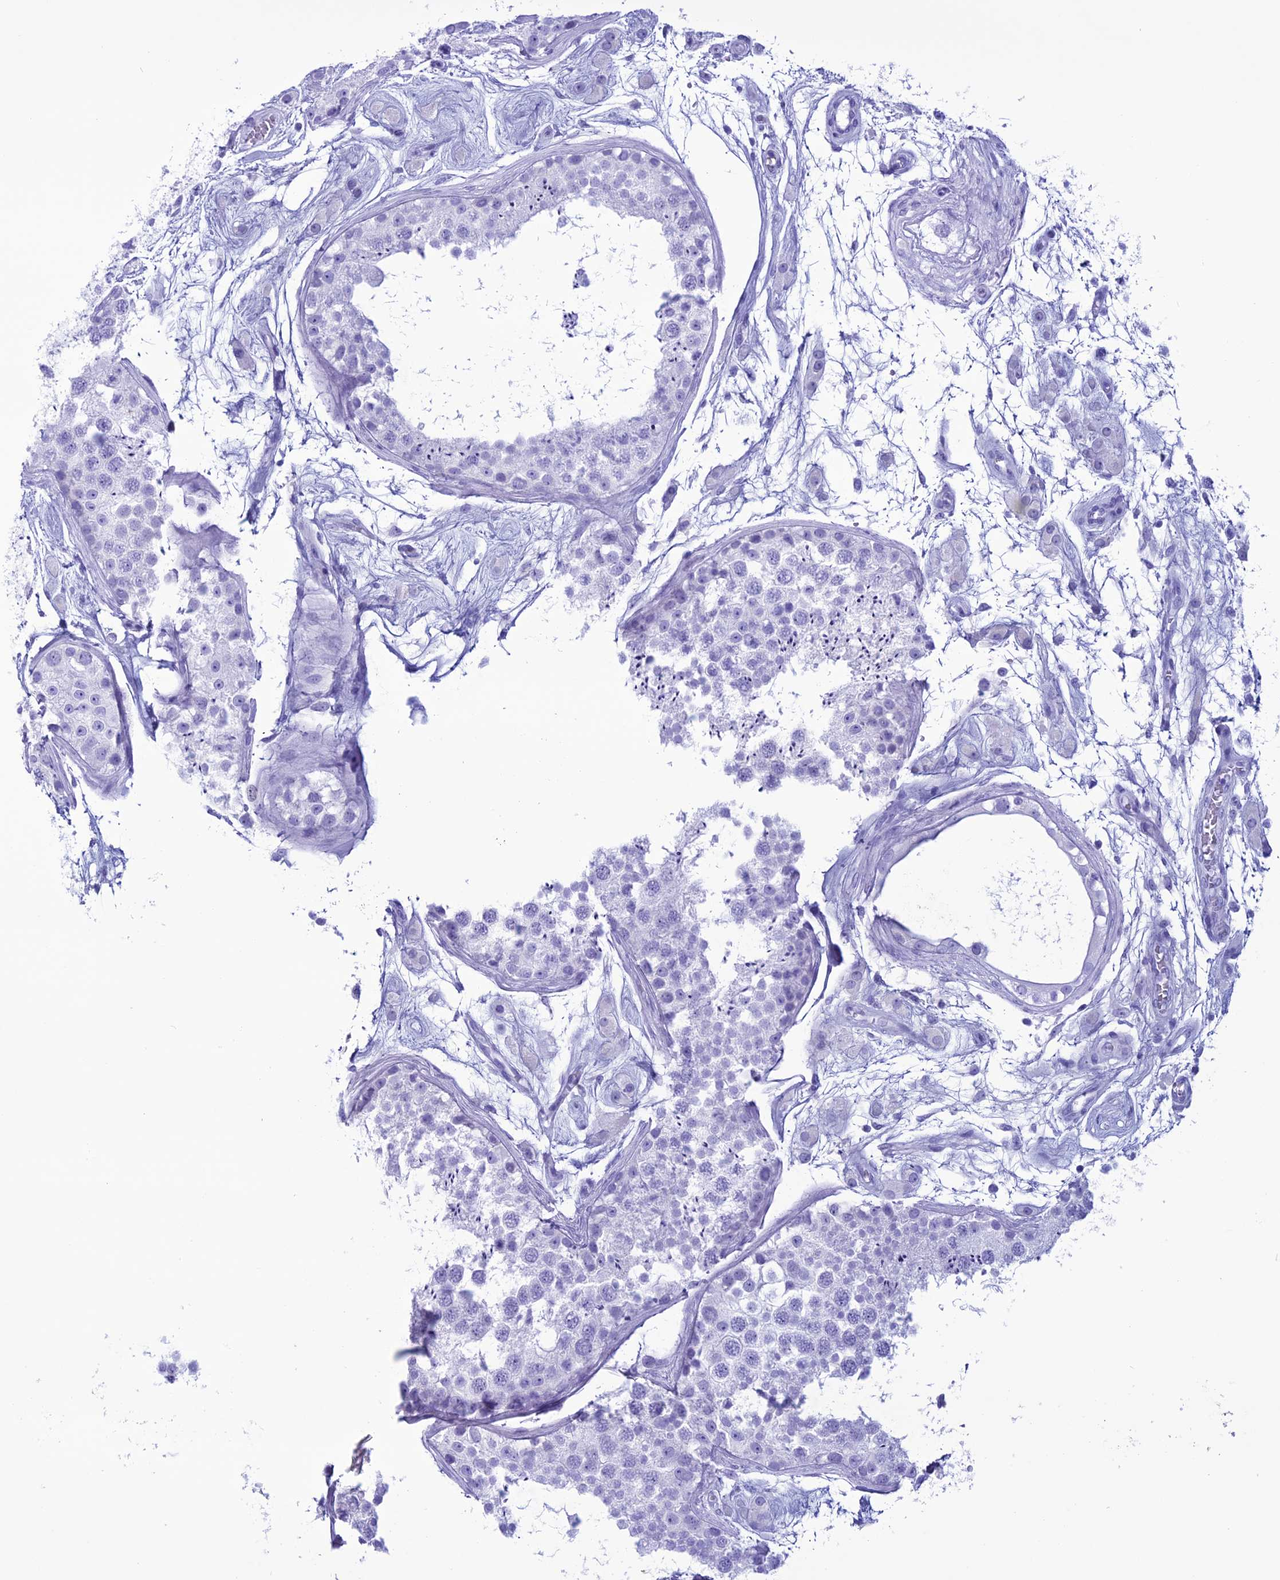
{"staining": {"intensity": "negative", "quantity": "none", "location": "none"}, "tissue": "testis", "cell_type": "Cells in seminiferous ducts", "image_type": "normal", "snomed": [{"axis": "morphology", "description": "Normal tissue, NOS"}, {"axis": "topography", "description": "Testis"}], "caption": "This is a photomicrograph of immunohistochemistry staining of benign testis, which shows no positivity in cells in seminiferous ducts.", "gene": "MZB1", "patient": {"sex": "male", "age": 25}}